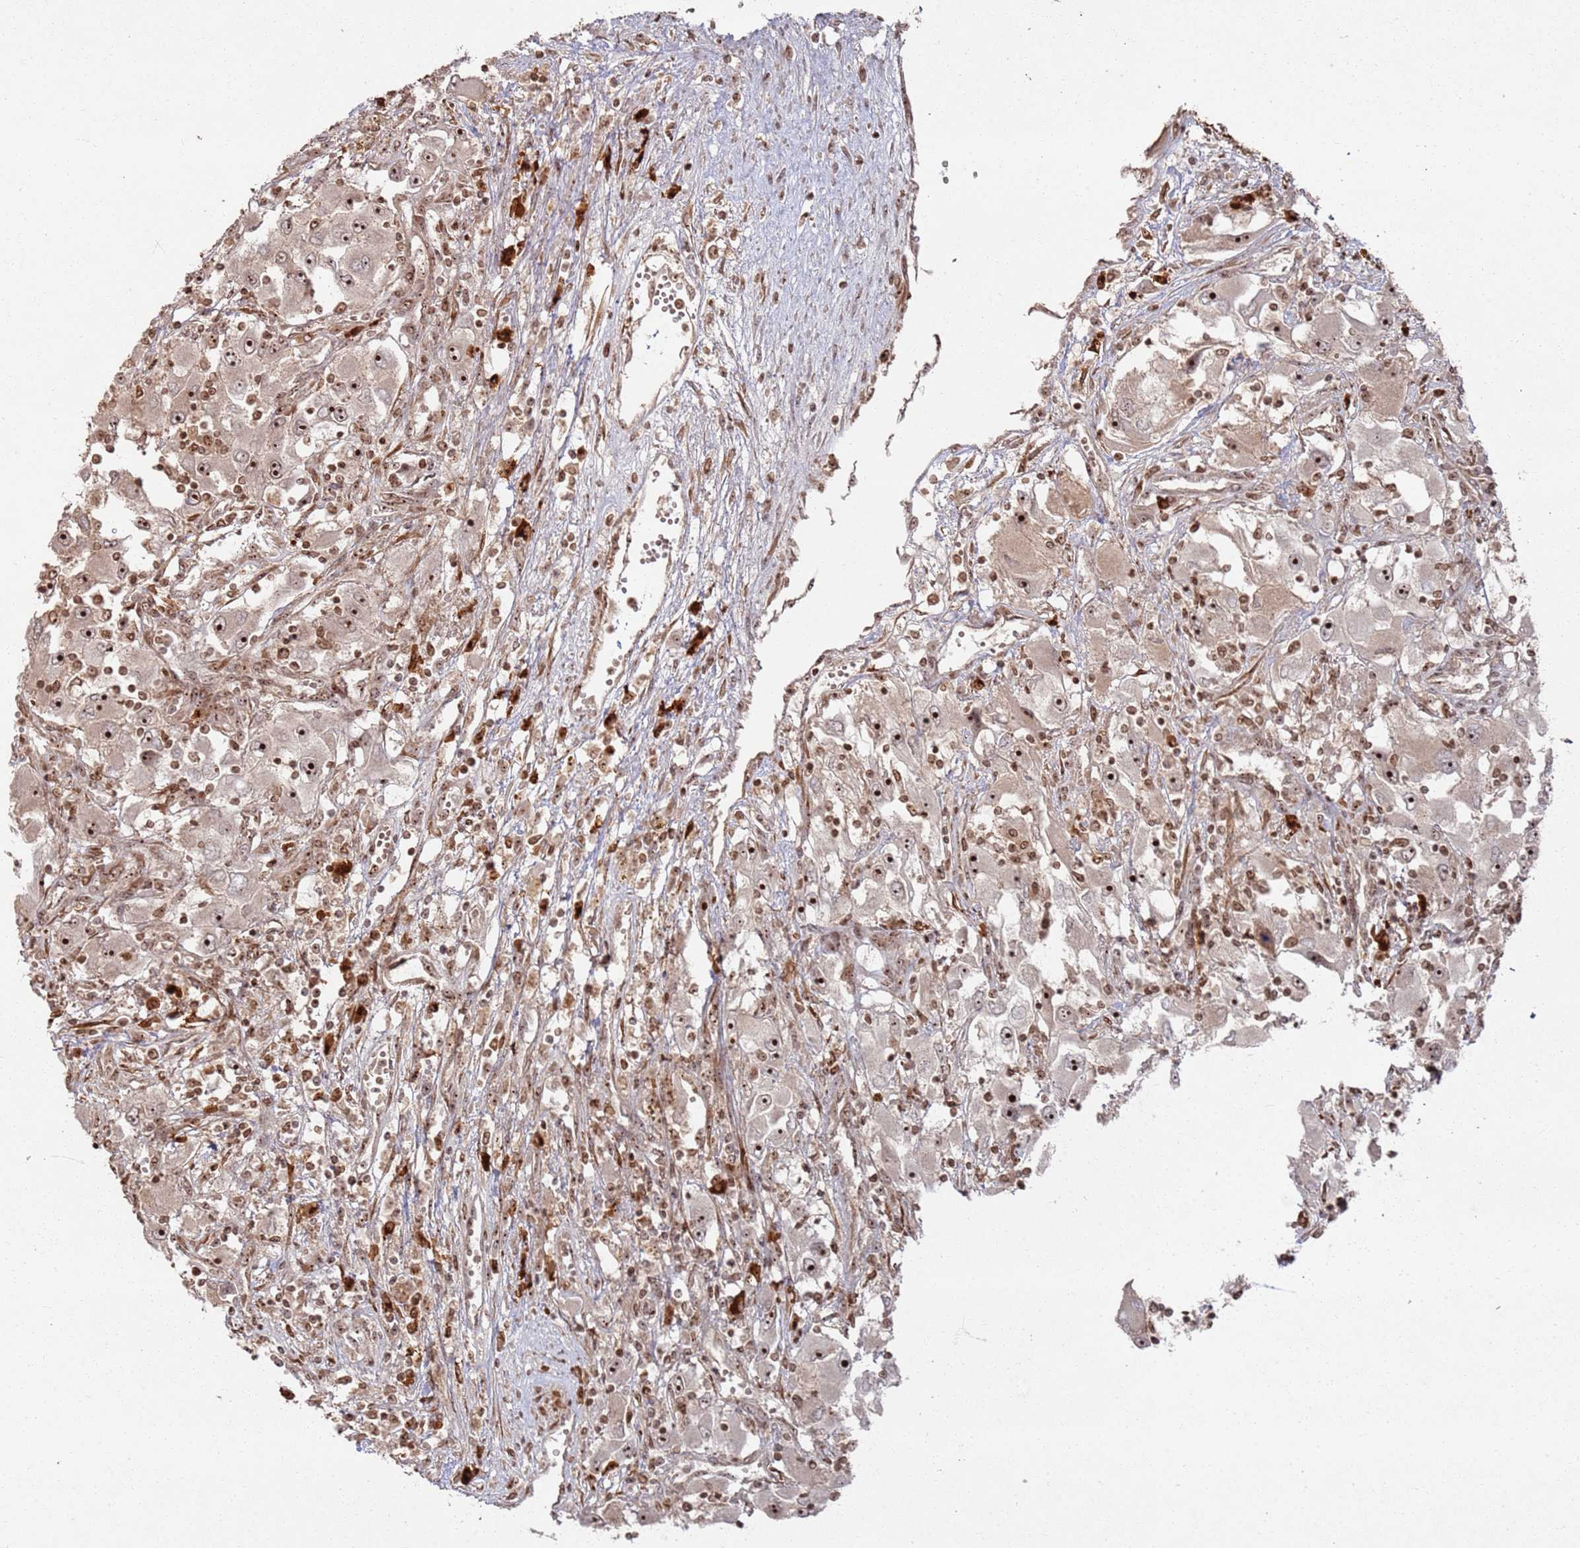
{"staining": {"intensity": "strong", "quantity": ">75%", "location": "nuclear"}, "tissue": "renal cancer", "cell_type": "Tumor cells", "image_type": "cancer", "snomed": [{"axis": "morphology", "description": "Adenocarcinoma, NOS"}, {"axis": "topography", "description": "Kidney"}], "caption": "The image reveals immunohistochemical staining of adenocarcinoma (renal). There is strong nuclear staining is present in approximately >75% of tumor cells.", "gene": "UTP11", "patient": {"sex": "female", "age": 52}}